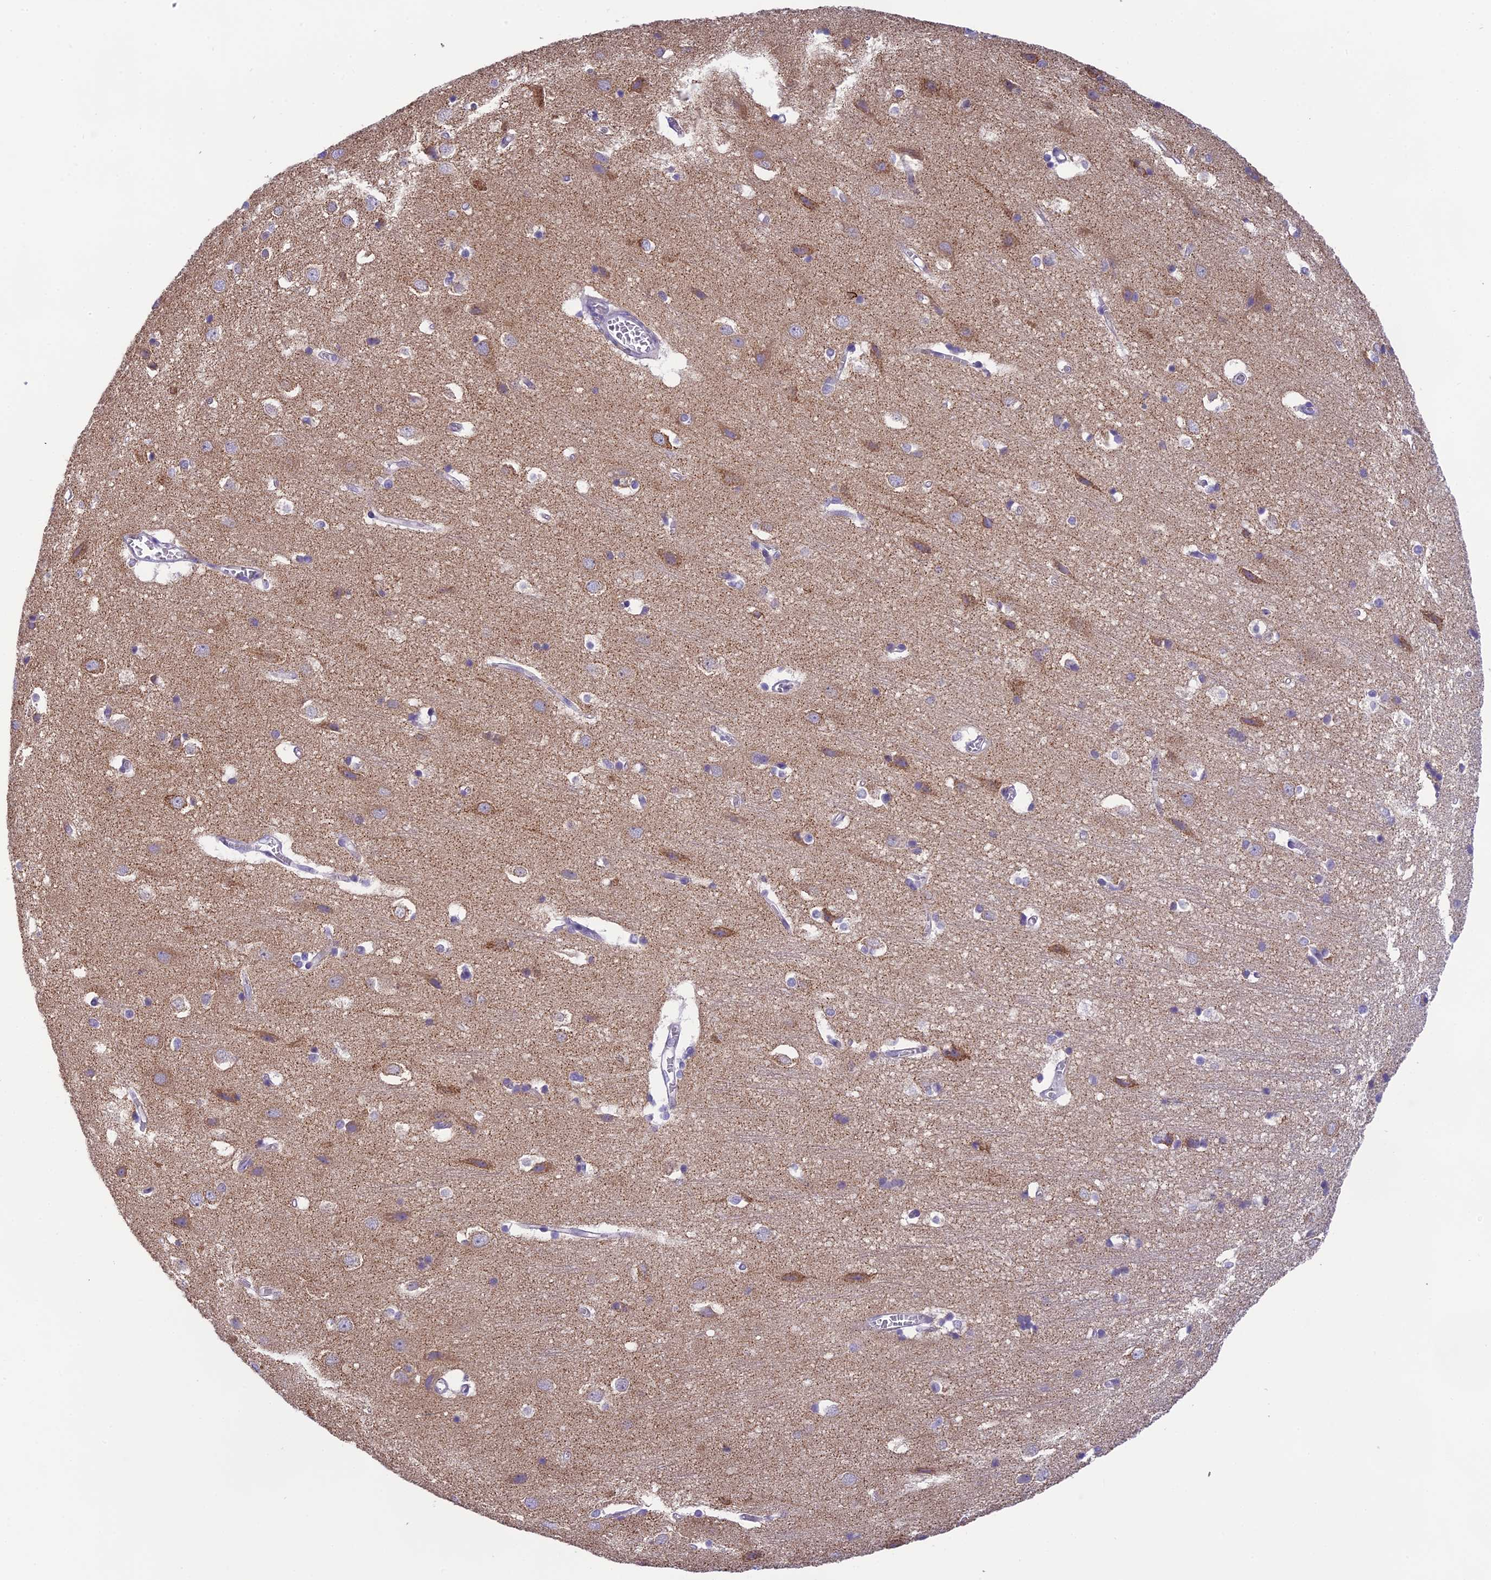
{"staining": {"intensity": "negative", "quantity": "none", "location": "none"}, "tissue": "cerebral cortex", "cell_type": "Endothelial cells", "image_type": "normal", "snomed": [{"axis": "morphology", "description": "Normal tissue, NOS"}, {"axis": "topography", "description": "Cerebral cortex"}], "caption": "This is a image of immunohistochemistry (IHC) staining of unremarkable cerebral cortex, which shows no staining in endothelial cells.", "gene": "ARHGEF37", "patient": {"sex": "male", "age": 54}}